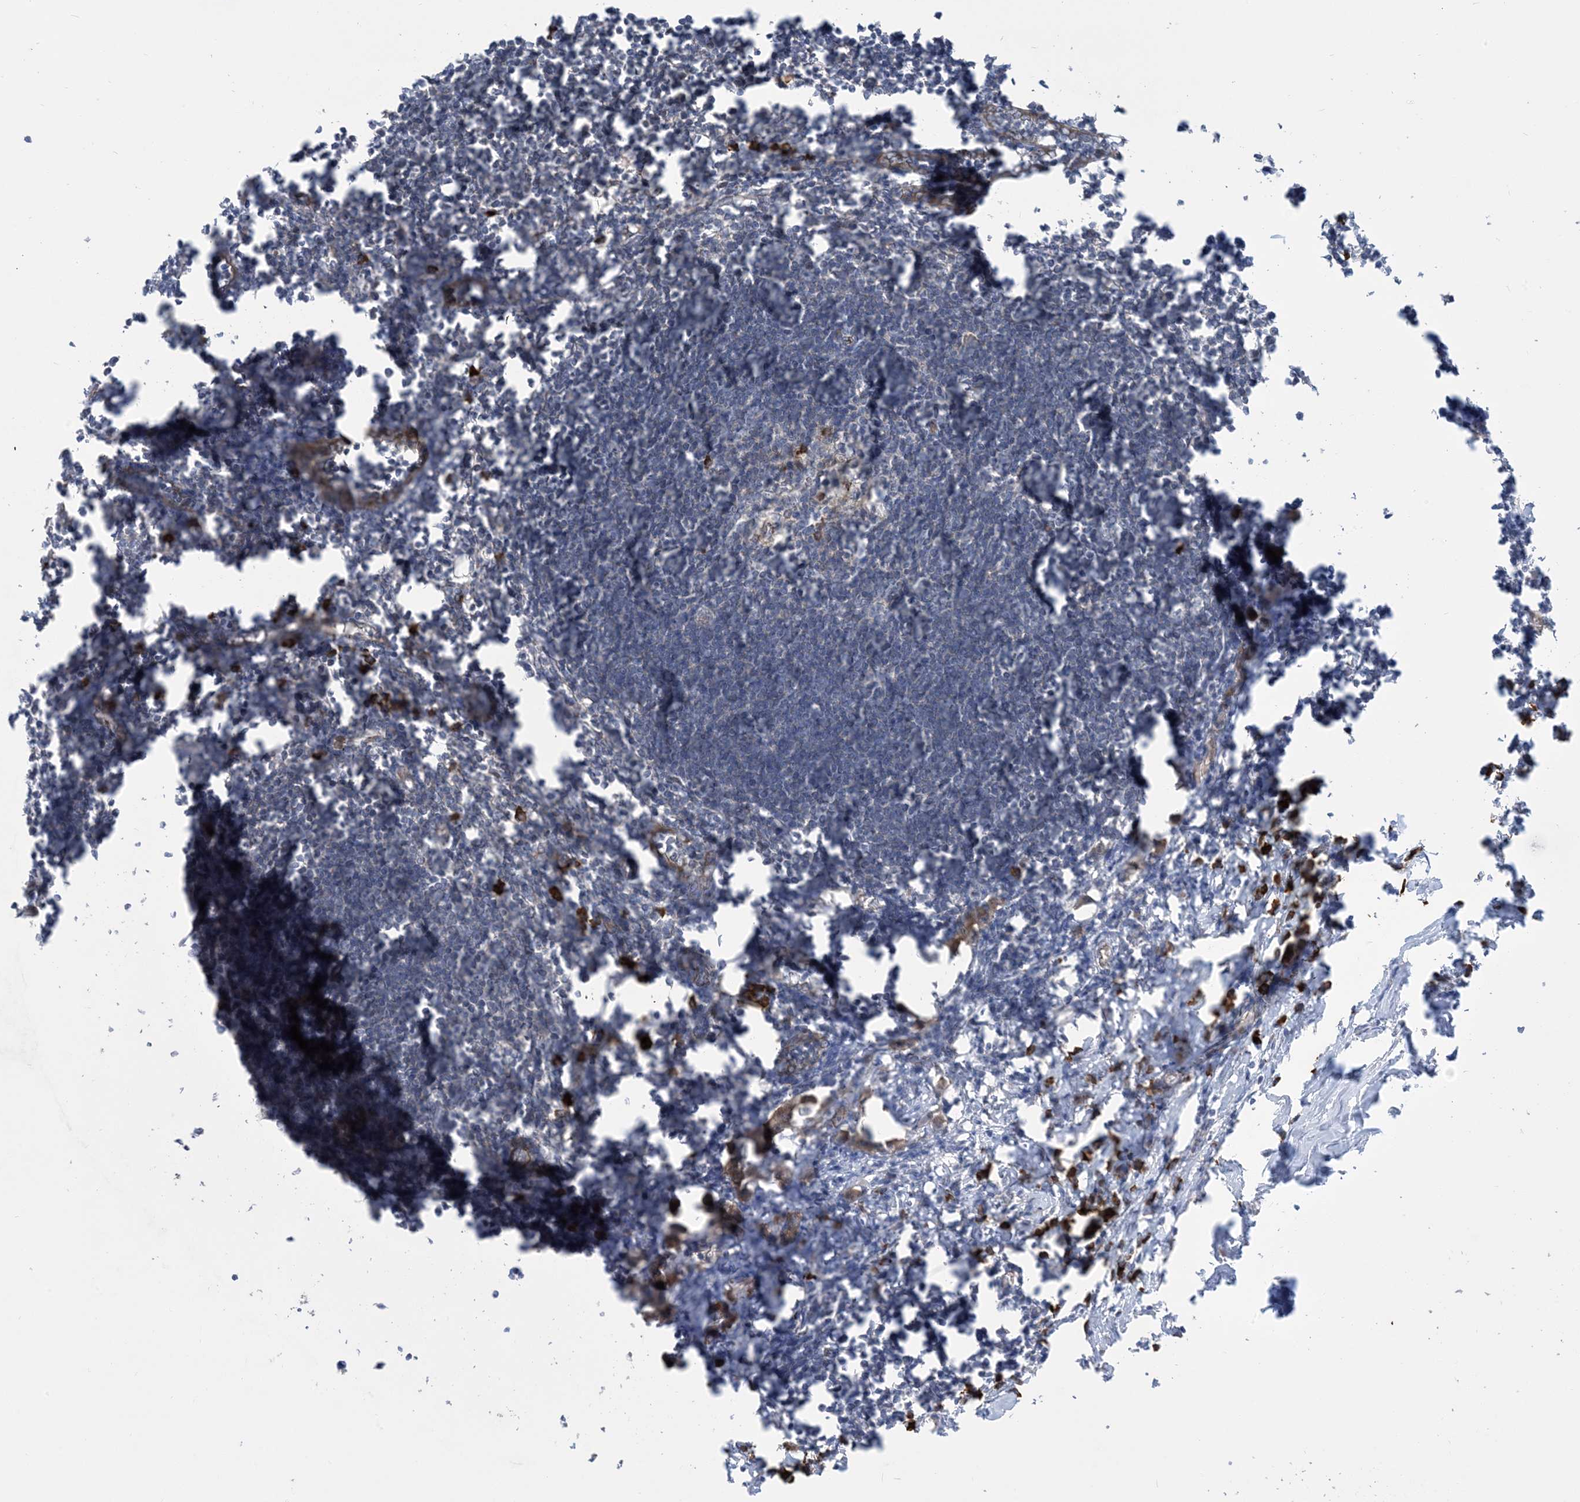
{"staining": {"intensity": "negative", "quantity": "none", "location": "none"}, "tissue": "lymph node", "cell_type": "Germinal center cells", "image_type": "normal", "snomed": [{"axis": "morphology", "description": "Normal tissue, NOS"}, {"axis": "morphology", "description": "Malignant melanoma, Metastatic site"}, {"axis": "topography", "description": "Lymph node"}], "caption": "Protein analysis of benign lymph node reveals no significant expression in germinal center cells.", "gene": "AOC1", "patient": {"sex": "male", "age": 41}}